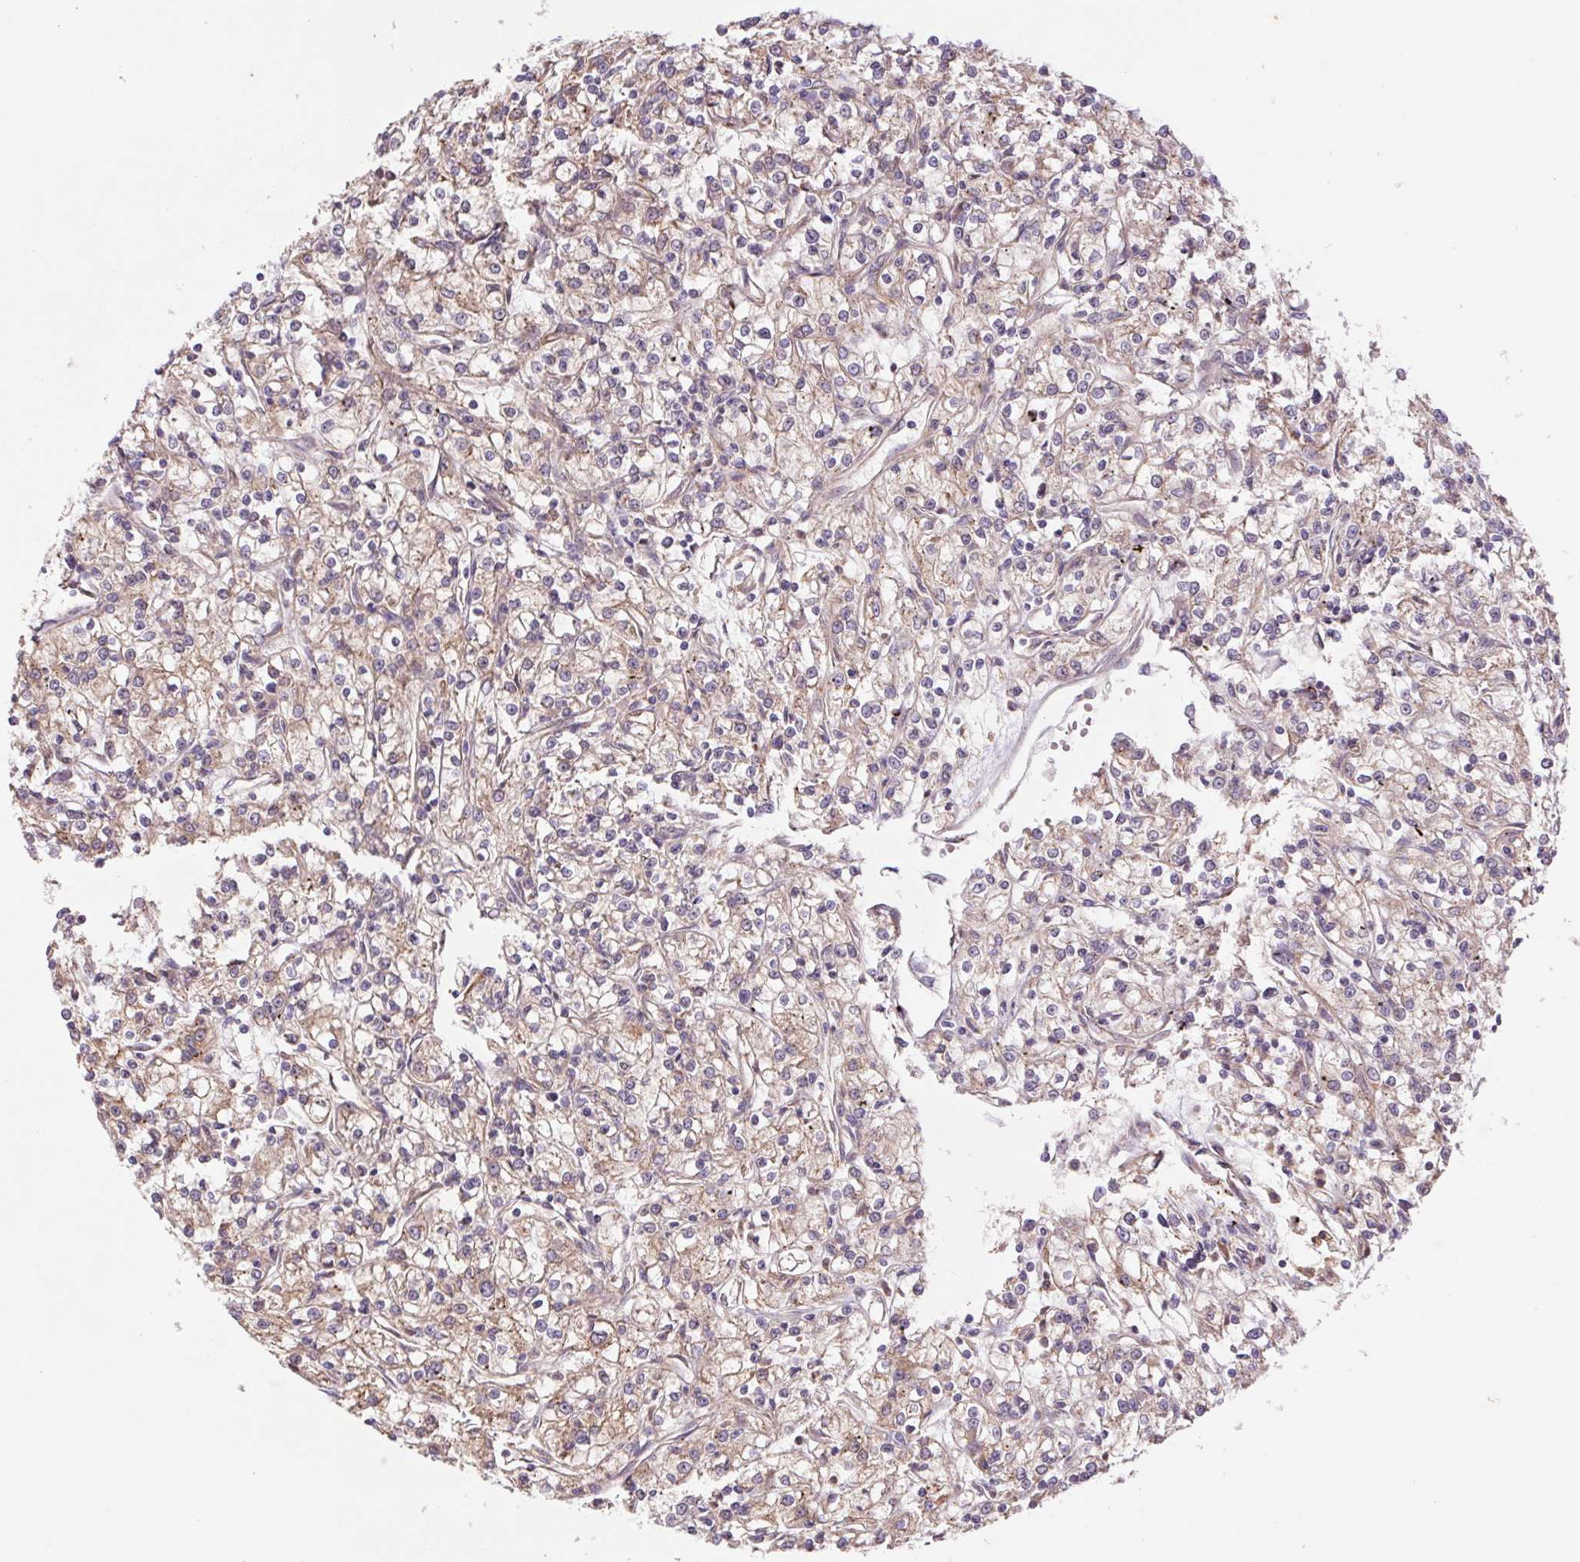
{"staining": {"intensity": "weak", "quantity": ">75%", "location": "cytoplasmic/membranous"}, "tissue": "renal cancer", "cell_type": "Tumor cells", "image_type": "cancer", "snomed": [{"axis": "morphology", "description": "Adenocarcinoma, NOS"}, {"axis": "topography", "description": "Kidney"}], "caption": "Renal adenocarcinoma was stained to show a protein in brown. There is low levels of weak cytoplasmic/membranous expression in approximately >75% of tumor cells. The staining is performed using DAB (3,3'-diaminobenzidine) brown chromogen to label protein expression. The nuclei are counter-stained blue using hematoxylin.", "gene": "RRM1", "patient": {"sex": "female", "age": 59}}